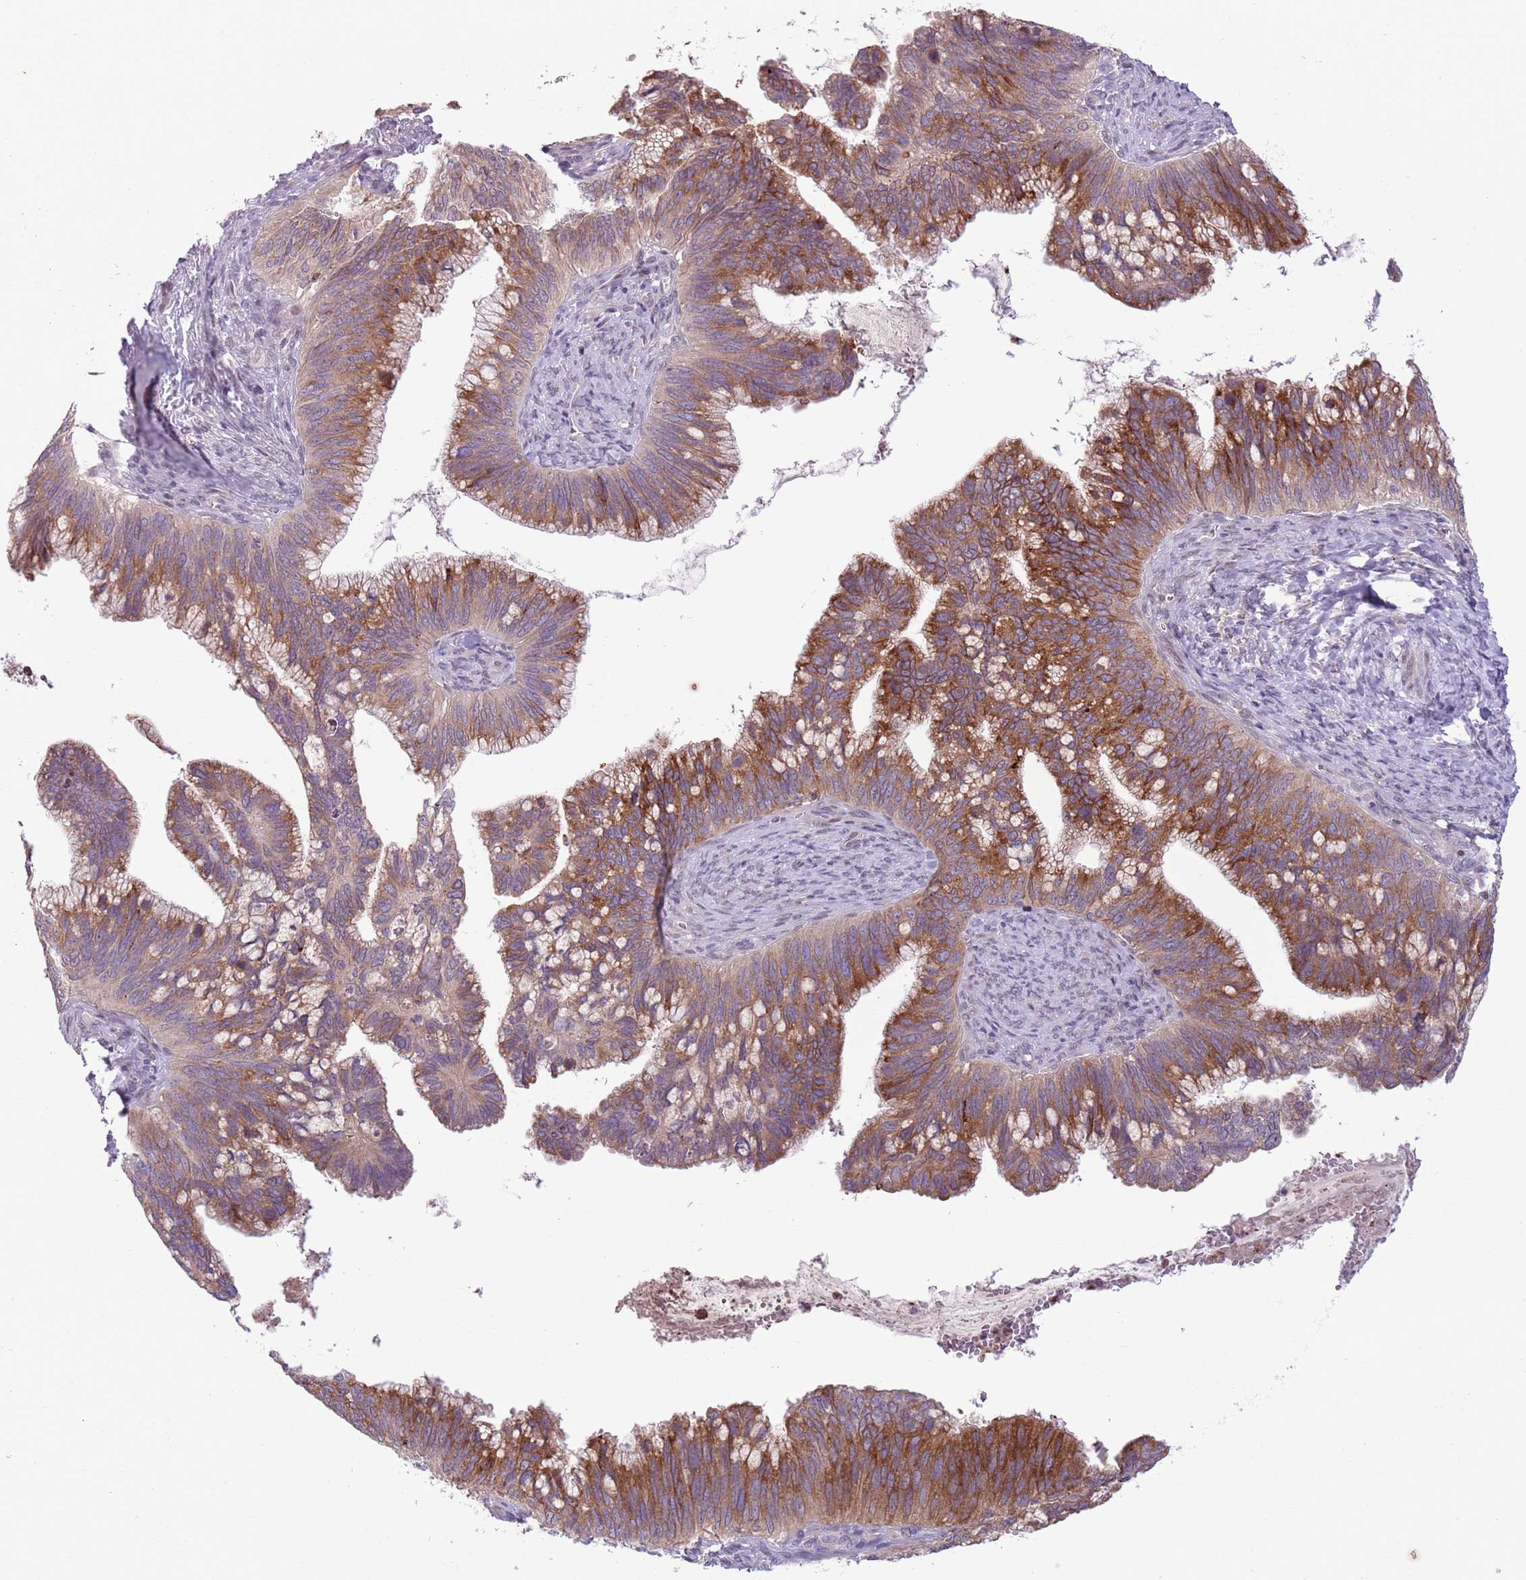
{"staining": {"intensity": "strong", "quantity": "25%-75%", "location": "cytoplasmic/membranous"}, "tissue": "cervical cancer", "cell_type": "Tumor cells", "image_type": "cancer", "snomed": [{"axis": "morphology", "description": "Adenocarcinoma, NOS"}, {"axis": "topography", "description": "Cervix"}], "caption": "Strong cytoplasmic/membranous positivity for a protein is appreciated in approximately 25%-75% of tumor cells of cervical cancer using immunohistochemistry.", "gene": "CCND2", "patient": {"sex": "female", "age": 42}}